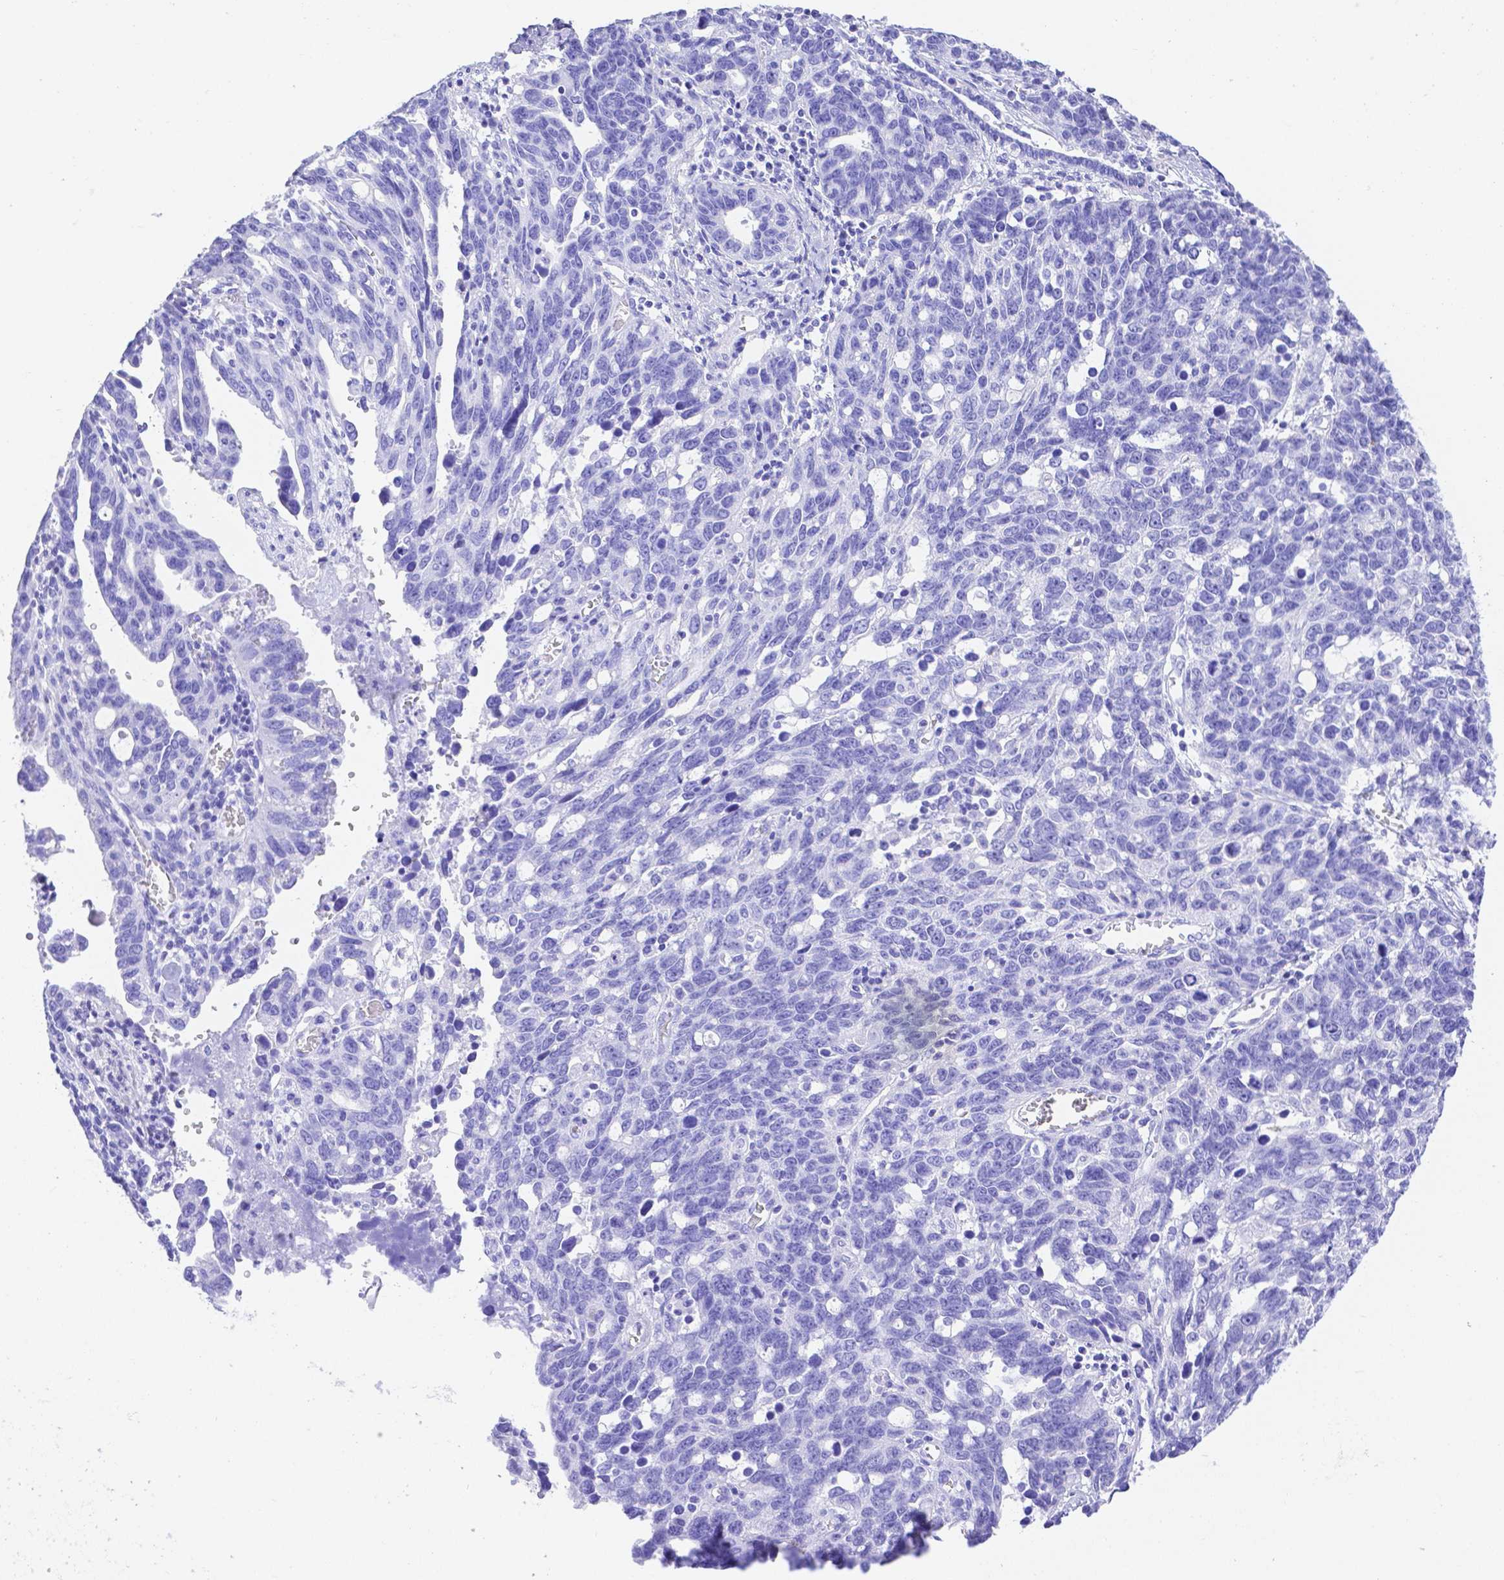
{"staining": {"intensity": "negative", "quantity": "none", "location": "none"}, "tissue": "ovarian cancer", "cell_type": "Tumor cells", "image_type": "cancer", "snomed": [{"axis": "morphology", "description": "Cystadenocarcinoma, serous, NOS"}, {"axis": "topography", "description": "Ovary"}], "caption": "High magnification brightfield microscopy of ovarian cancer stained with DAB (brown) and counterstained with hematoxylin (blue): tumor cells show no significant expression.", "gene": "SMR3A", "patient": {"sex": "female", "age": 69}}